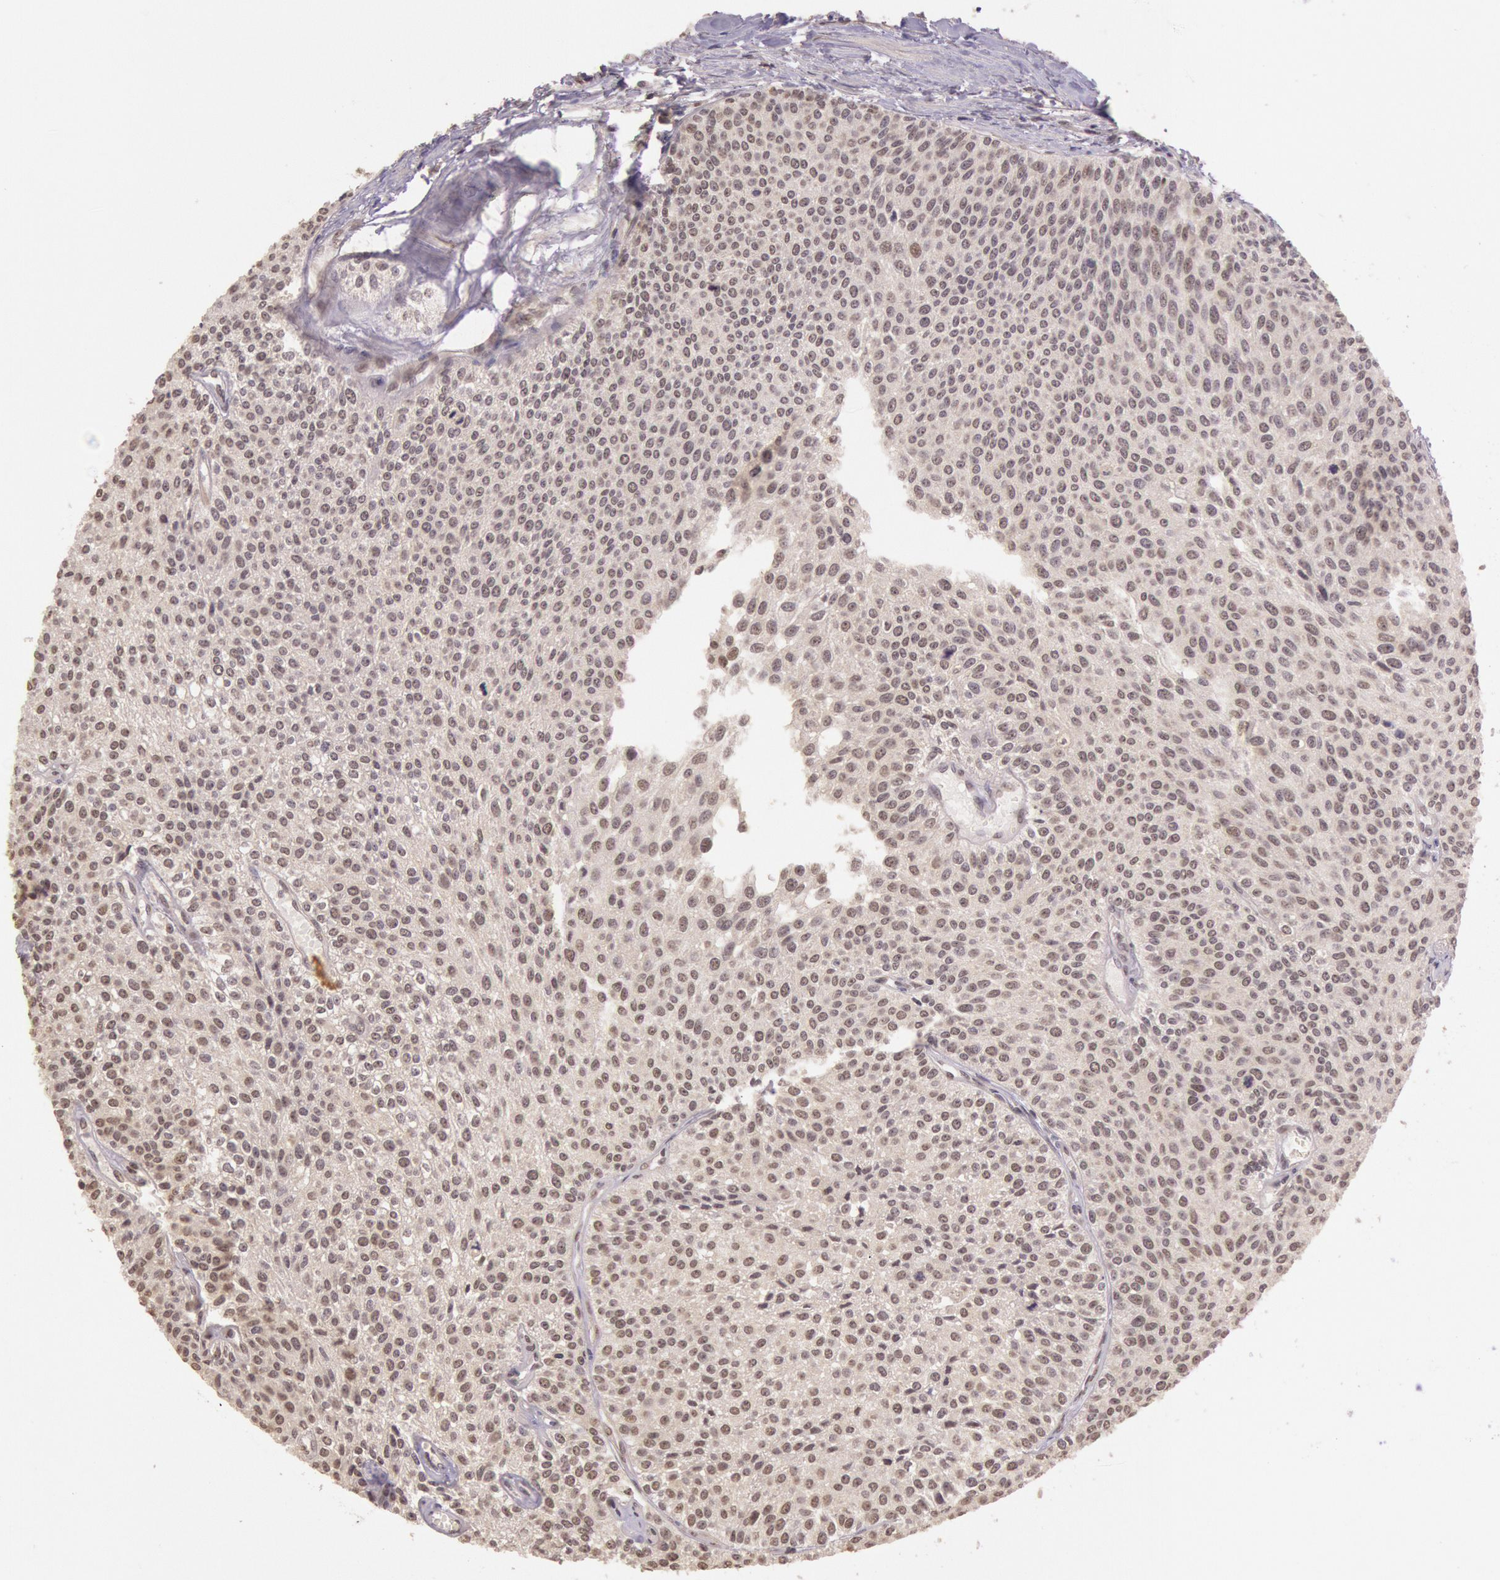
{"staining": {"intensity": "negative", "quantity": "none", "location": "none"}, "tissue": "urothelial cancer", "cell_type": "Tumor cells", "image_type": "cancer", "snomed": [{"axis": "morphology", "description": "Urothelial carcinoma, Low grade"}, {"axis": "topography", "description": "Urinary bladder"}], "caption": "Immunohistochemistry histopathology image of low-grade urothelial carcinoma stained for a protein (brown), which demonstrates no staining in tumor cells. (Brightfield microscopy of DAB (3,3'-diaminobenzidine) immunohistochemistry at high magnification).", "gene": "RTL10", "patient": {"sex": "female", "age": 73}}